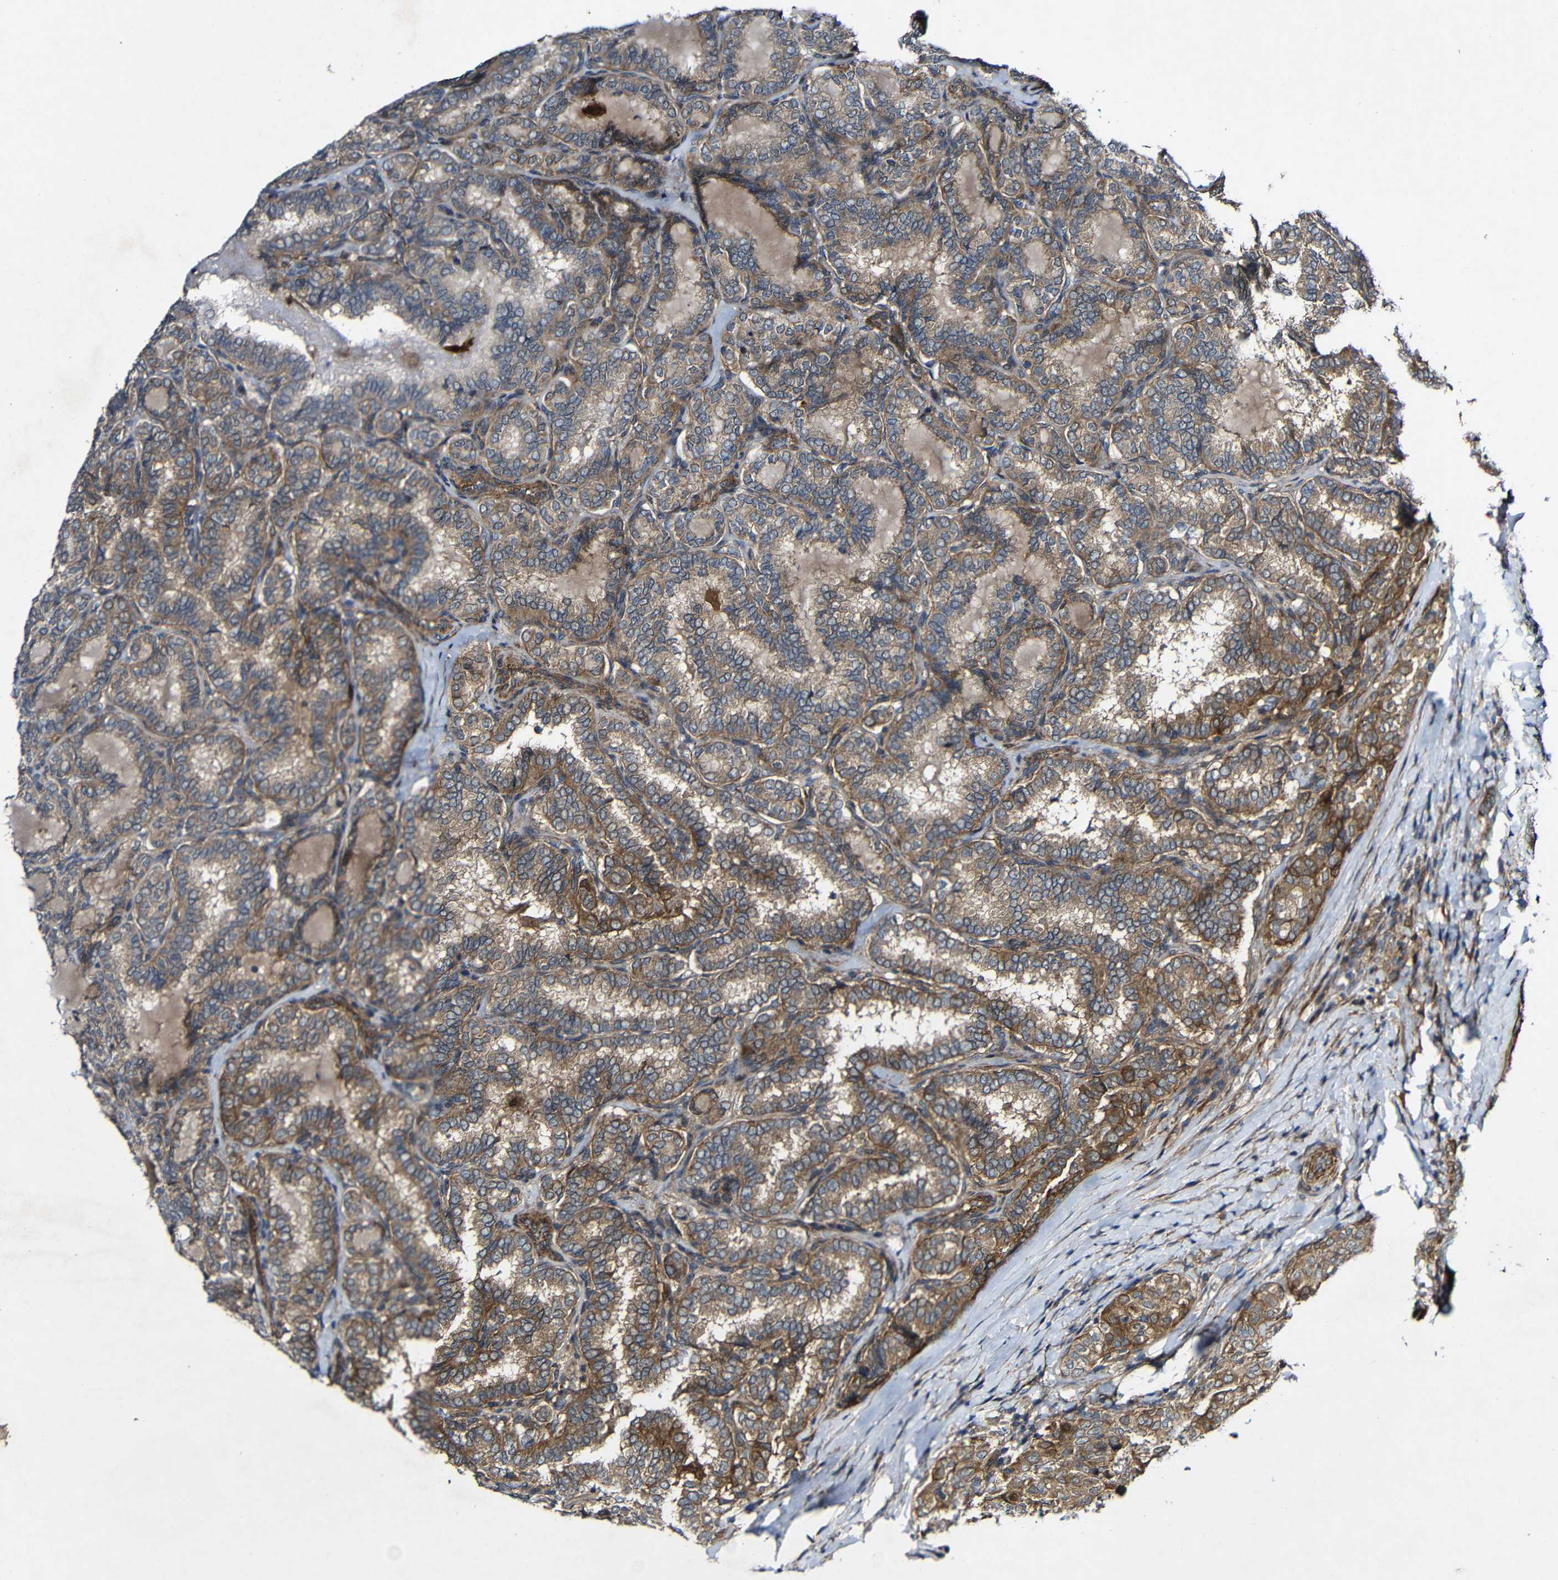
{"staining": {"intensity": "moderate", "quantity": ">75%", "location": "cytoplasmic/membranous"}, "tissue": "thyroid cancer", "cell_type": "Tumor cells", "image_type": "cancer", "snomed": [{"axis": "morphology", "description": "Normal tissue, NOS"}, {"axis": "morphology", "description": "Papillary adenocarcinoma, NOS"}, {"axis": "topography", "description": "Thyroid gland"}], "caption": "Thyroid papillary adenocarcinoma tissue exhibits moderate cytoplasmic/membranous staining in about >75% of tumor cells (brown staining indicates protein expression, while blue staining denotes nuclei).", "gene": "GSDME", "patient": {"sex": "female", "age": 30}}